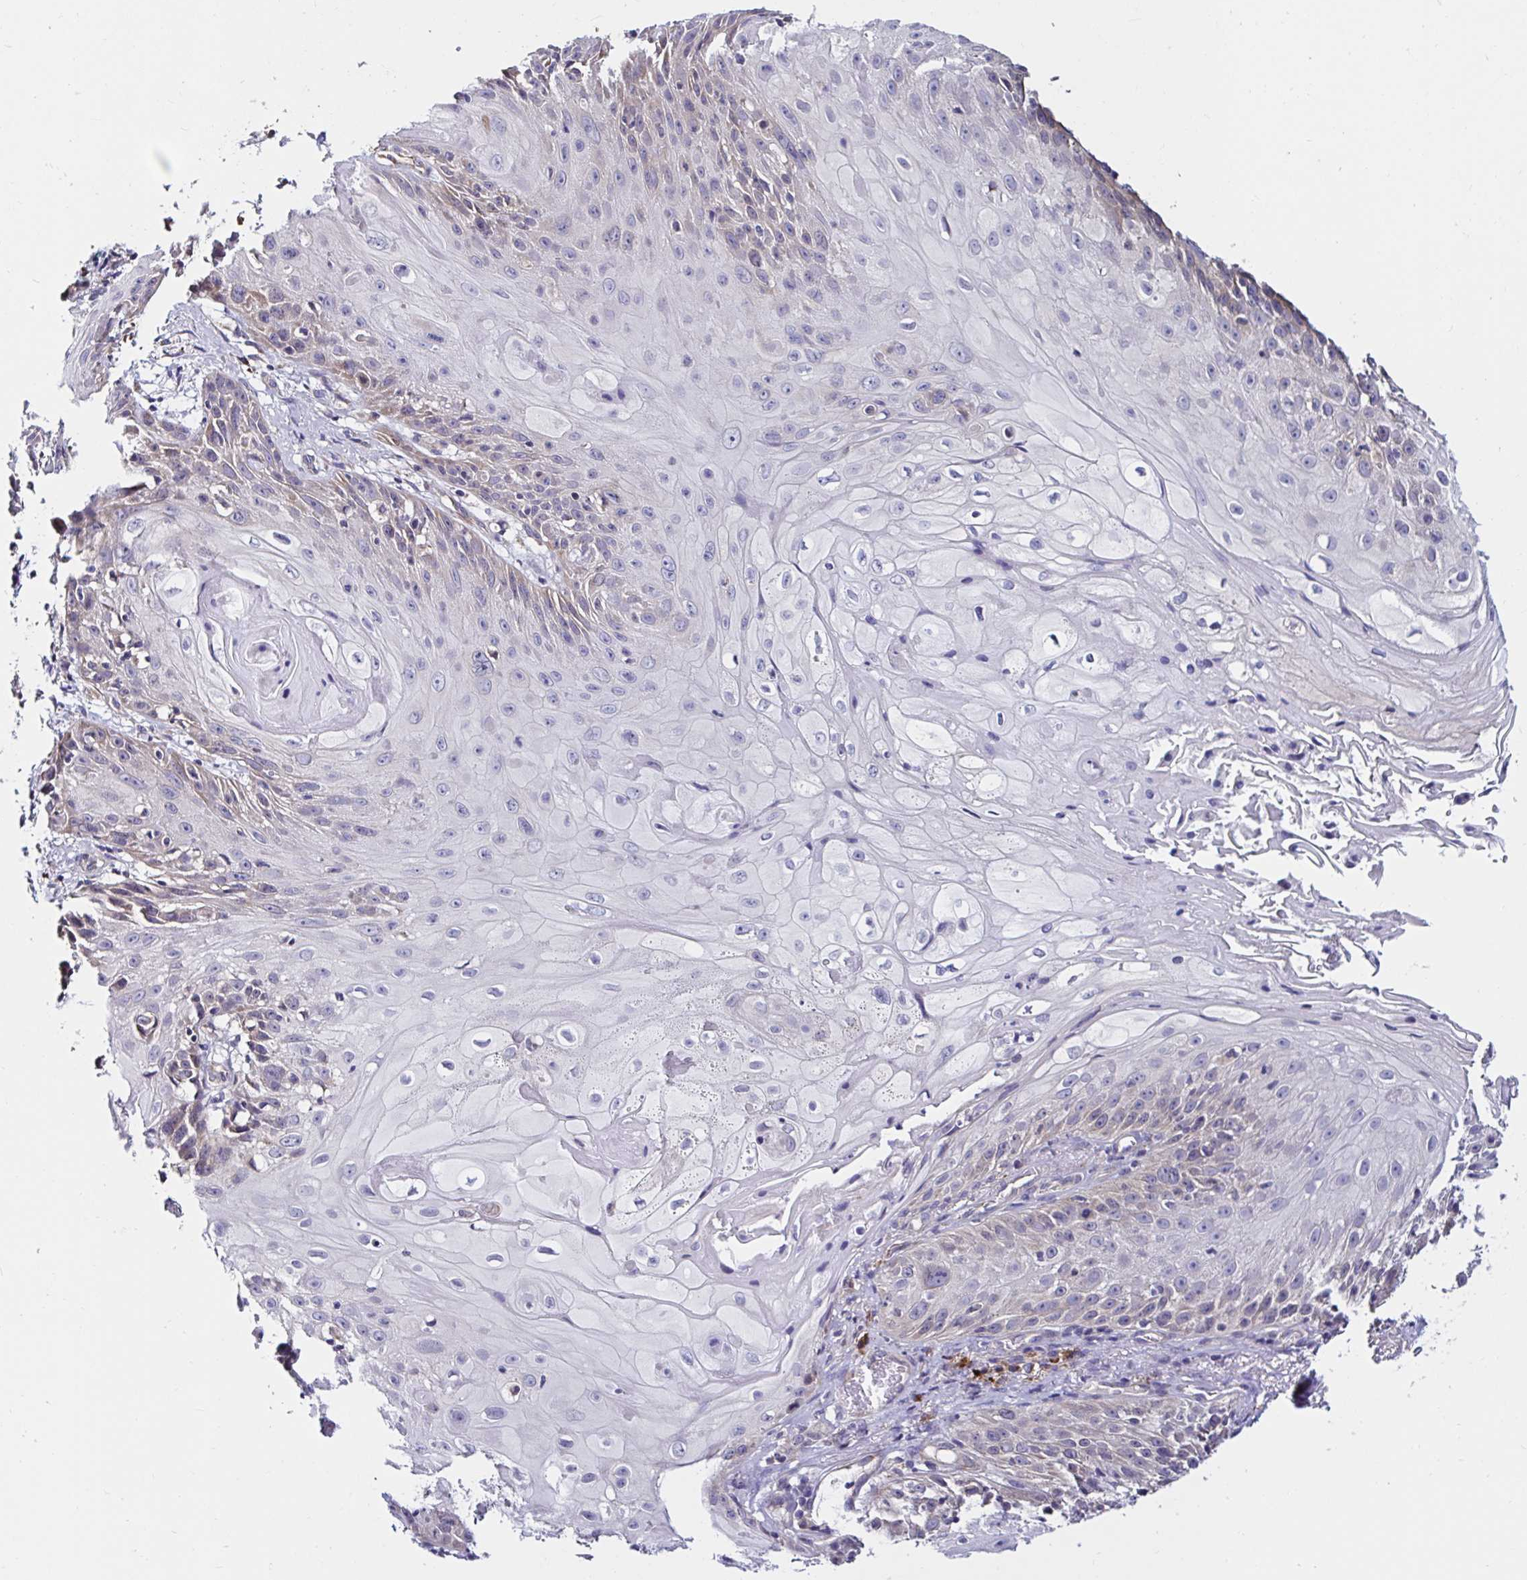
{"staining": {"intensity": "weak", "quantity": "<25%", "location": "cytoplasmic/membranous"}, "tissue": "skin cancer", "cell_type": "Tumor cells", "image_type": "cancer", "snomed": [{"axis": "morphology", "description": "Squamous cell carcinoma, NOS"}, {"axis": "topography", "description": "Skin"}, {"axis": "topography", "description": "Vulva"}], "caption": "Immunohistochemistry micrograph of skin cancer stained for a protein (brown), which shows no staining in tumor cells.", "gene": "VSIG2", "patient": {"sex": "female", "age": 76}}